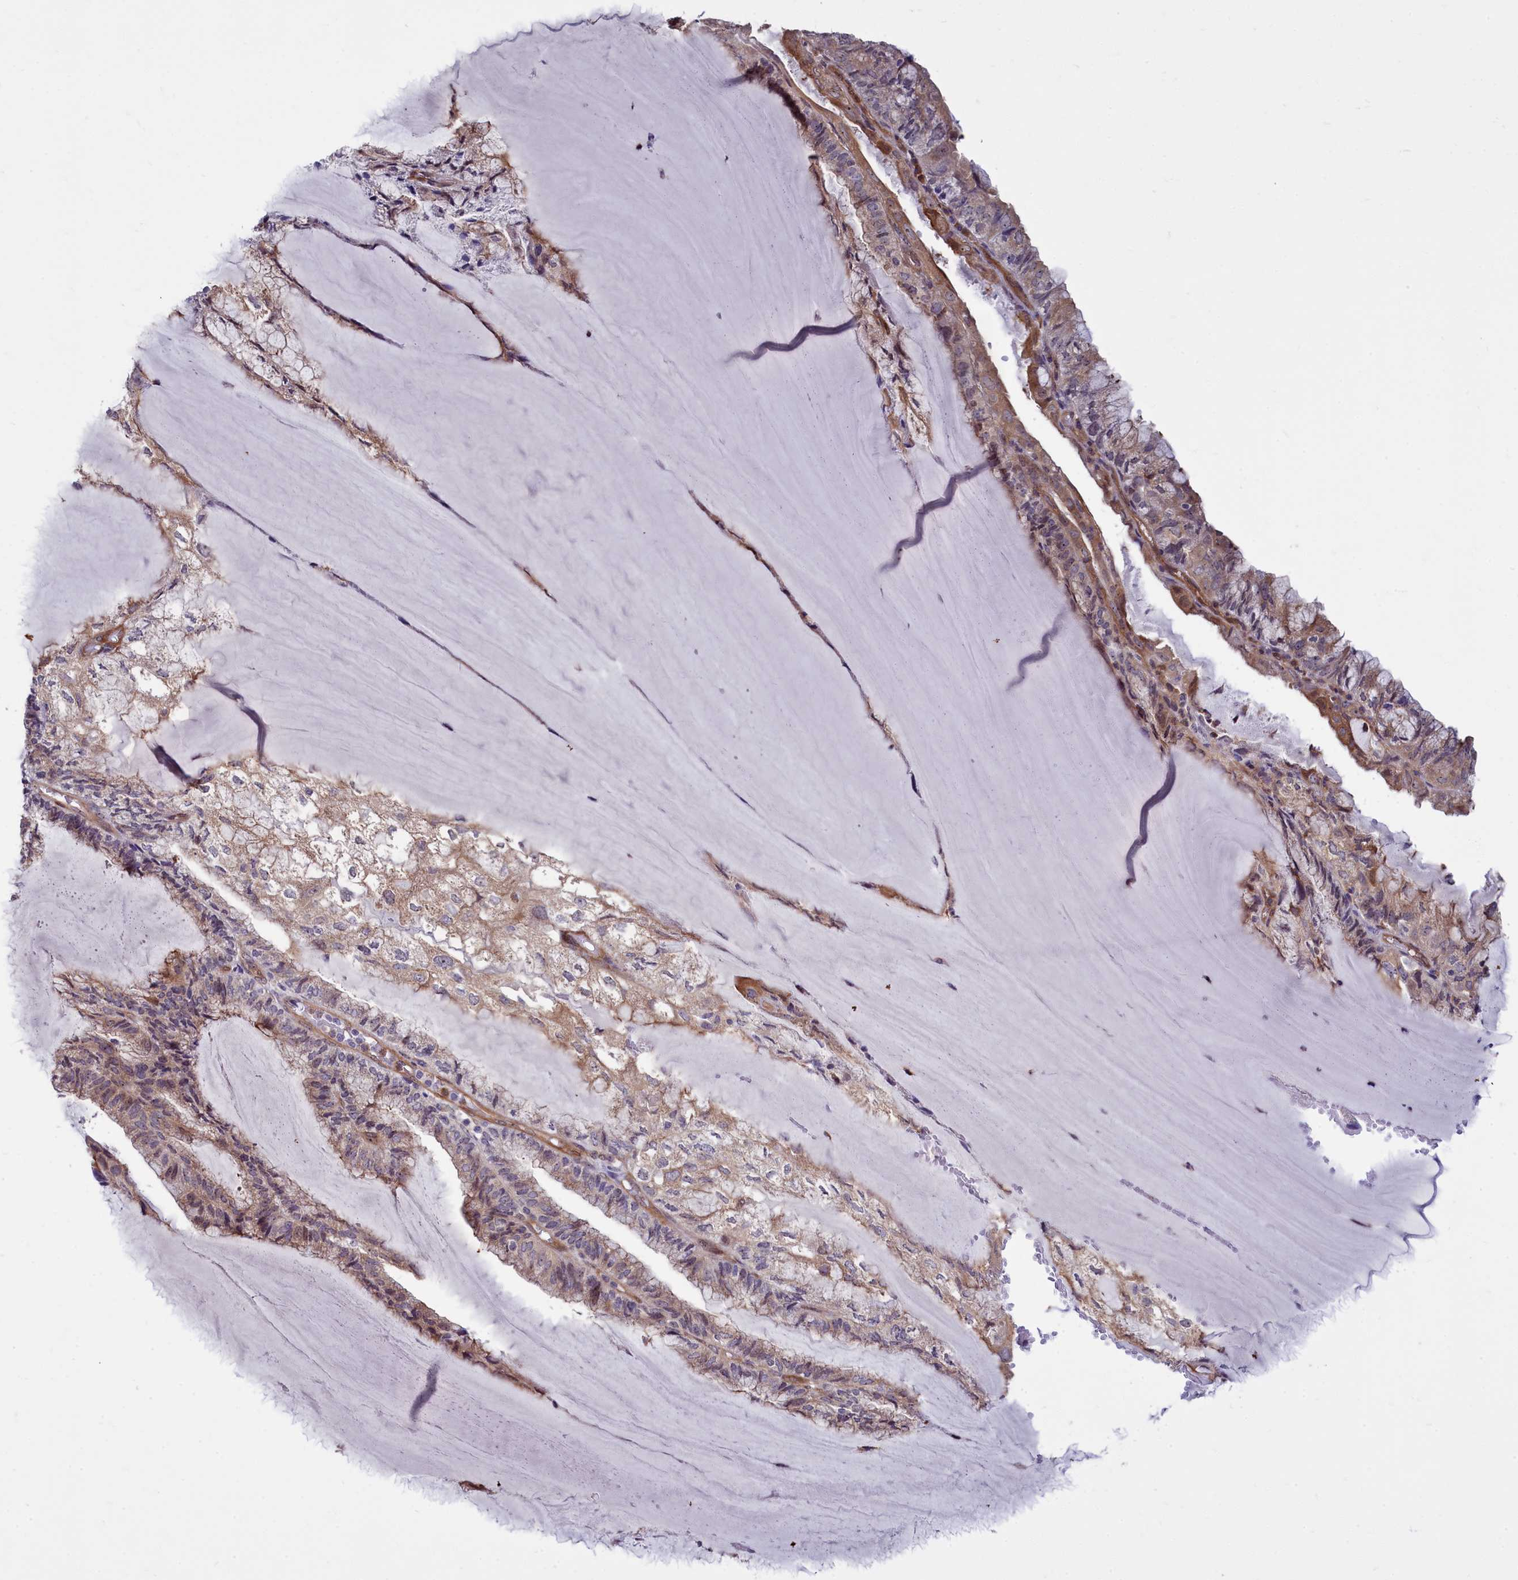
{"staining": {"intensity": "moderate", "quantity": "25%-75%", "location": "cytoplasmic/membranous"}, "tissue": "endometrial cancer", "cell_type": "Tumor cells", "image_type": "cancer", "snomed": [{"axis": "morphology", "description": "Adenocarcinoma, NOS"}, {"axis": "topography", "description": "Endometrium"}], "caption": "A brown stain highlights moderate cytoplasmic/membranous staining of a protein in human endometrial adenocarcinoma tumor cells.", "gene": "BCAR1", "patient": {"sex": "female", "age": 81}}